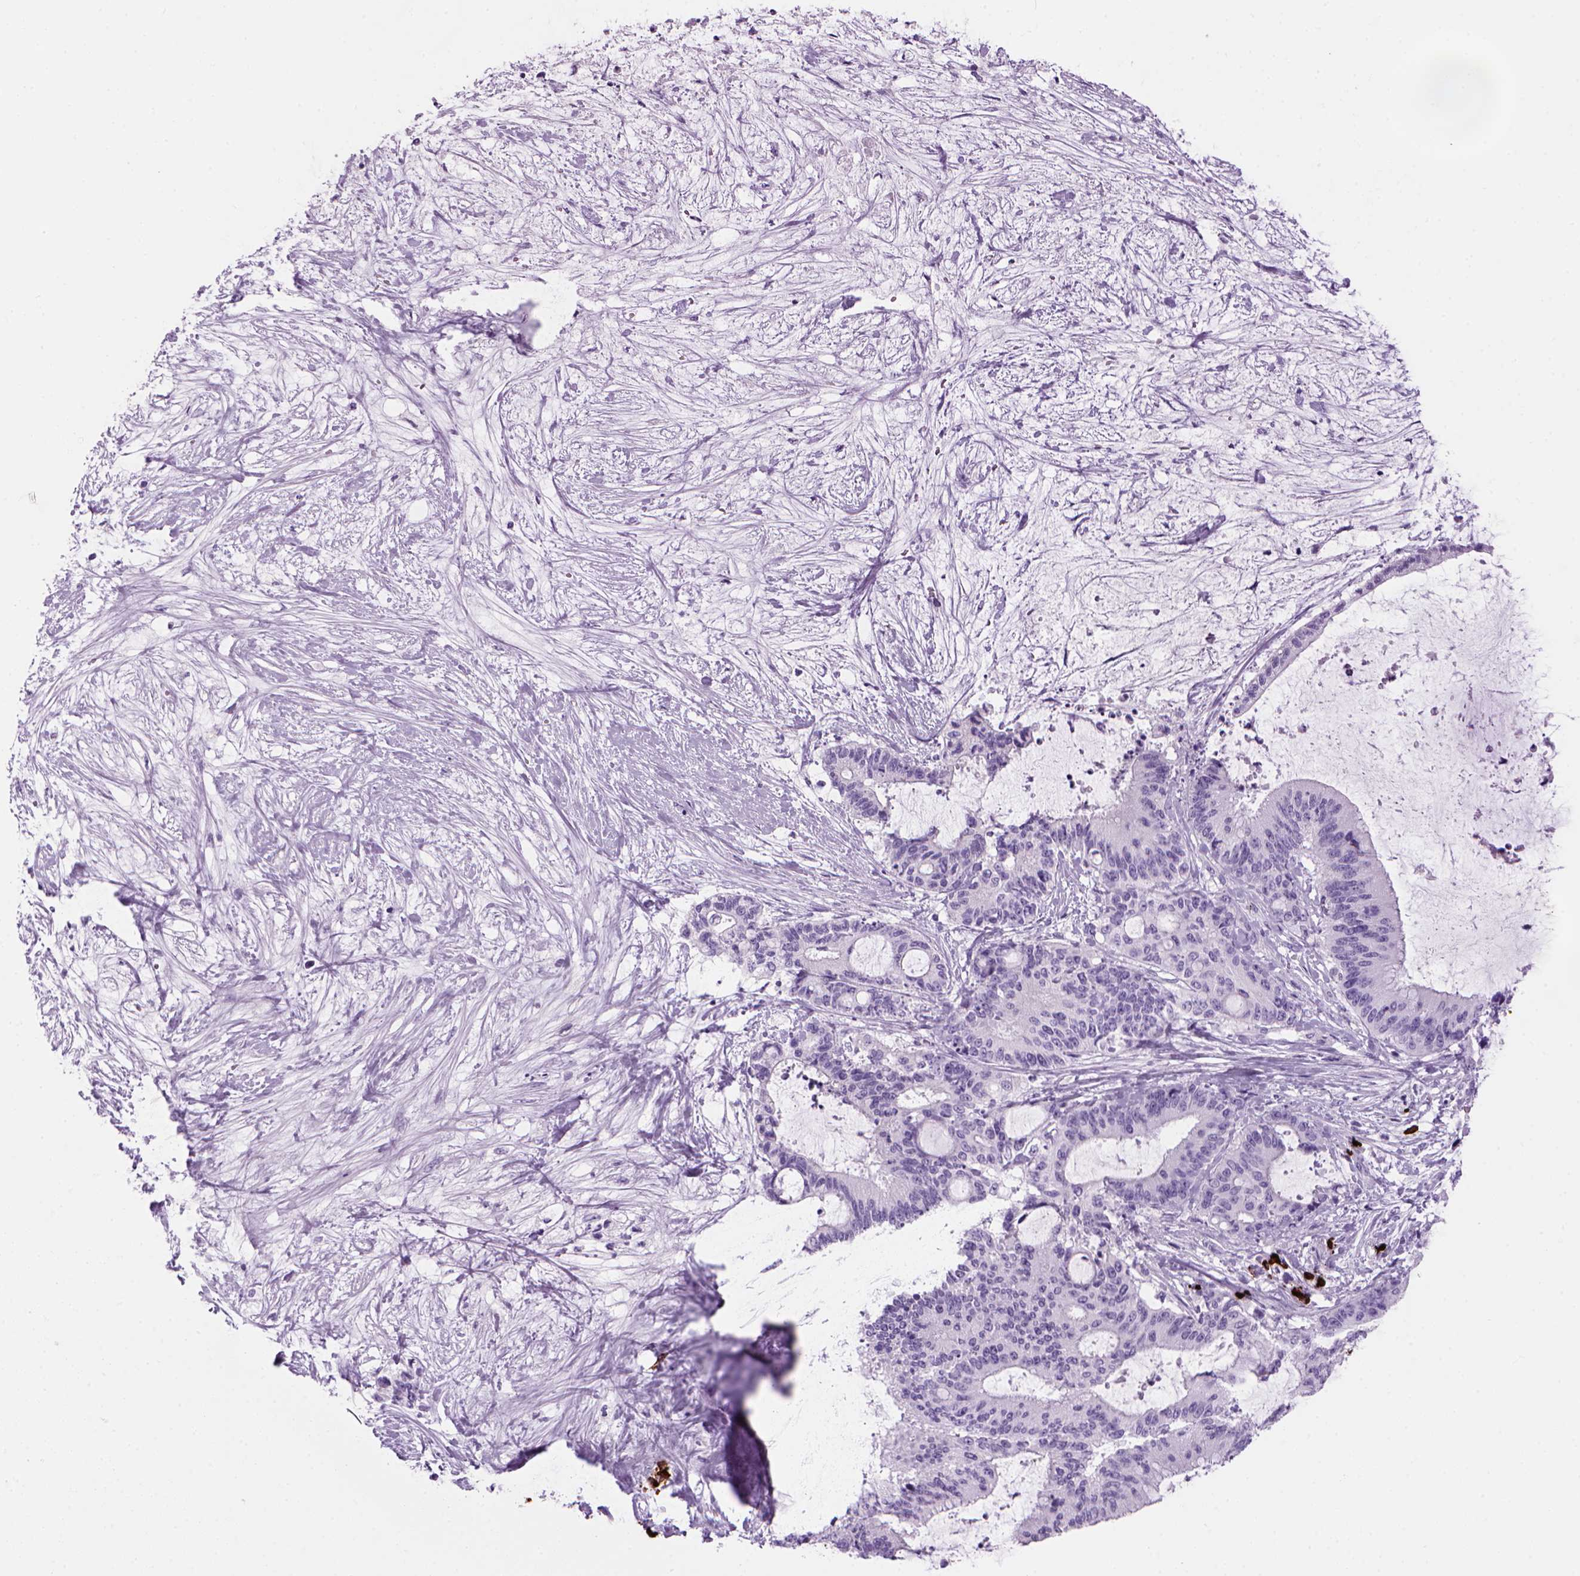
{"staining": {"intensity": "negative", "quantity": "none", "location": "none"}, "tissue": "liver cancer", "cell_type": "Tumor cells", "image_type": "cancer", "snomed": [{"axis": "morphology", "description": "Cholangiocarcinoma"}, {"axis": "topography", "description": "Liver"}], "caption": "DAB immunohistochemical staining of human liver cancer demonstrates no significant positivity in tumor cells.", "gene": "MZB1", "patient": {"sex": "female", "age": 73}}